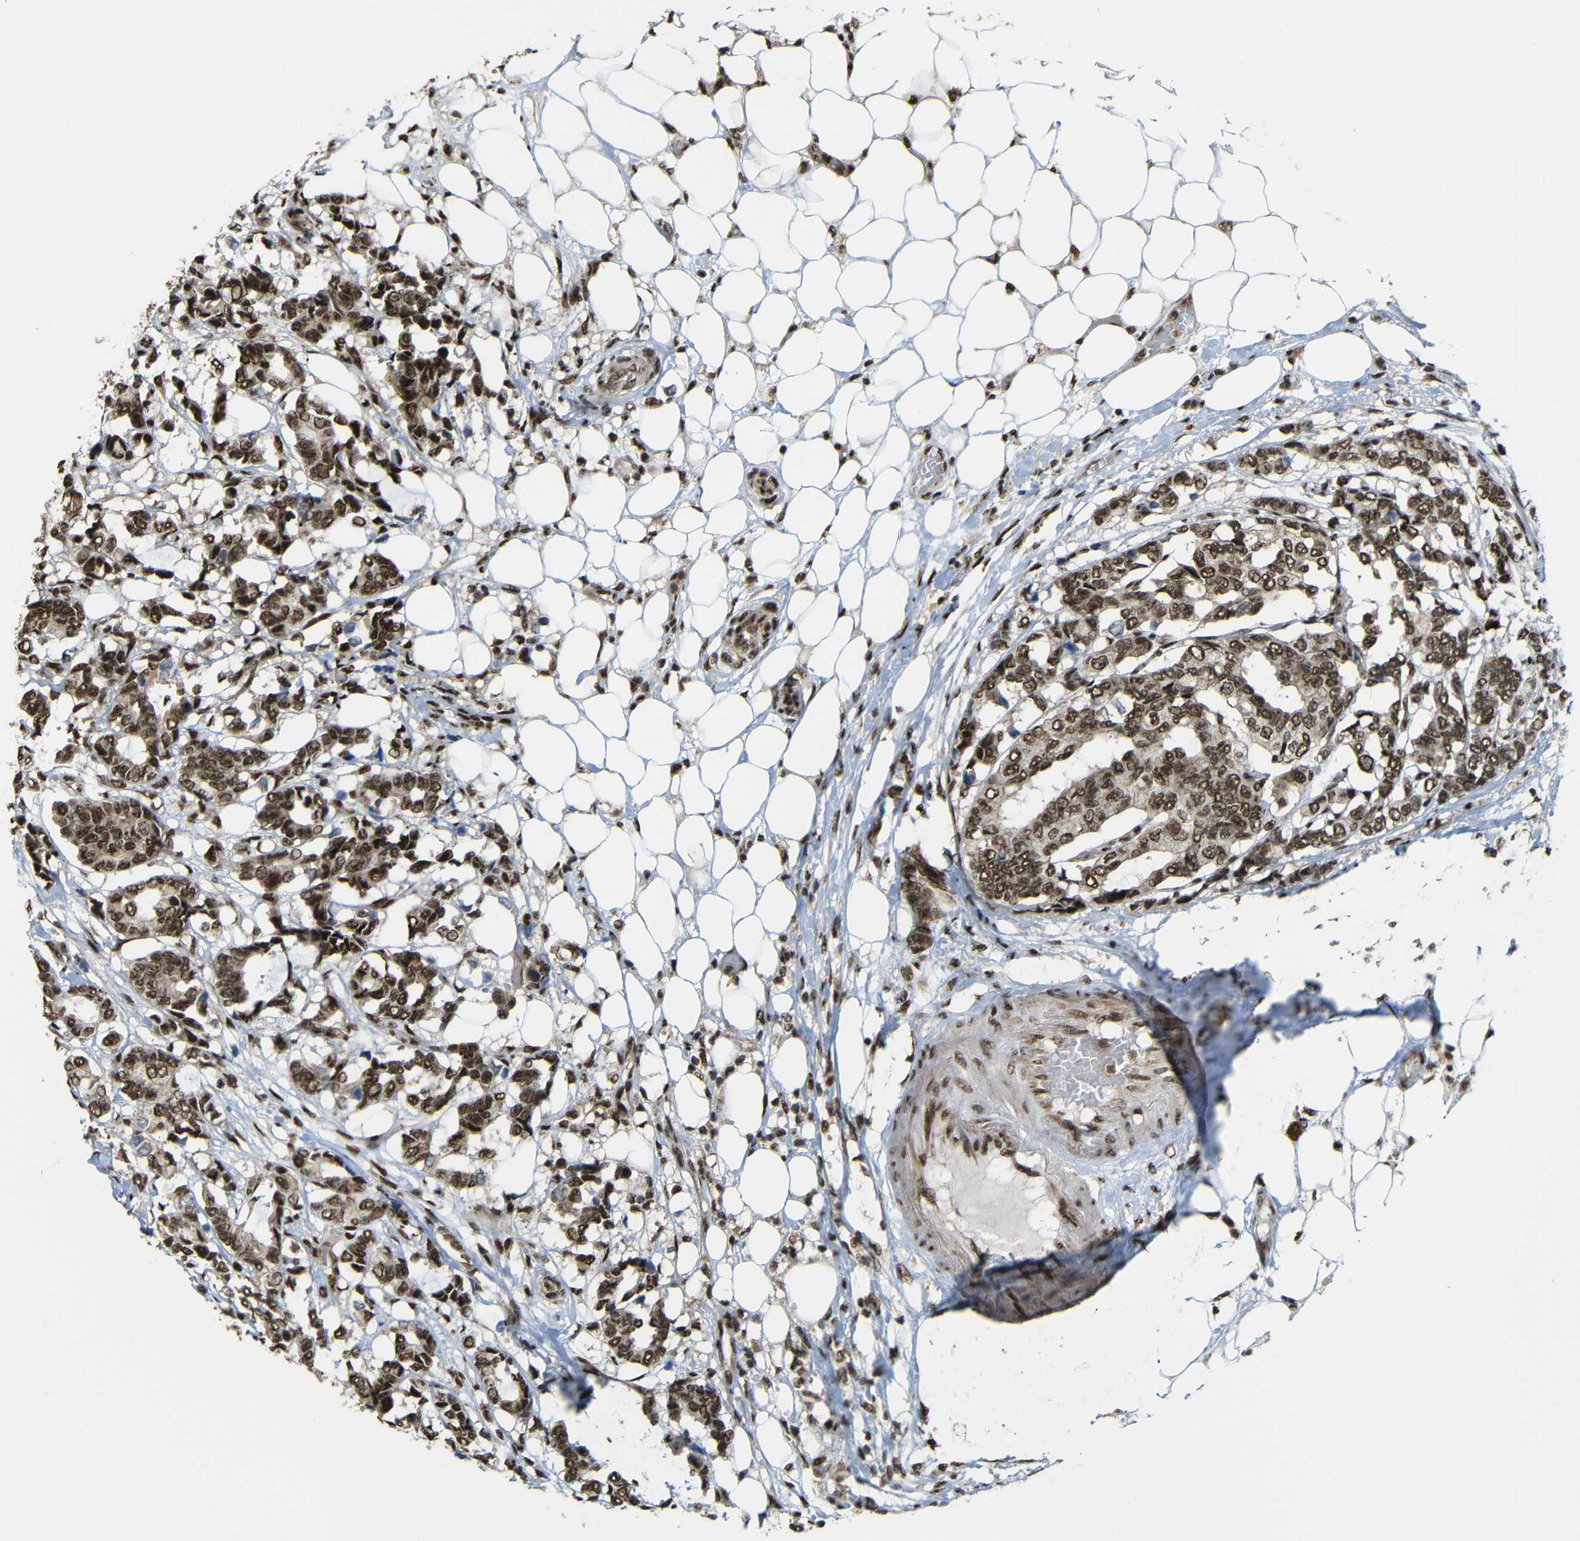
{"staining": {"intensity": "strong", "quantity": ">75%", "location": "cytoplasmic/membranous,nuclear"}, "tissue": "breast cancer", "cell_type": "Tumor cells", "image_type": "cancer", "snomed": [{"axis": "morphology", "description": "Duct carcinoma"}, {"axis": "topography", "description": "Breast"}], "caption": "Human breast infiltrating ductal carcinoma stained for a protein (brown) reveals strong cytoplasmic/membranous and nuclear positive staining in about >75% of tumor cells.", "gene": "TCF7L2", "patient": {"sex": "female", "age": 87}}